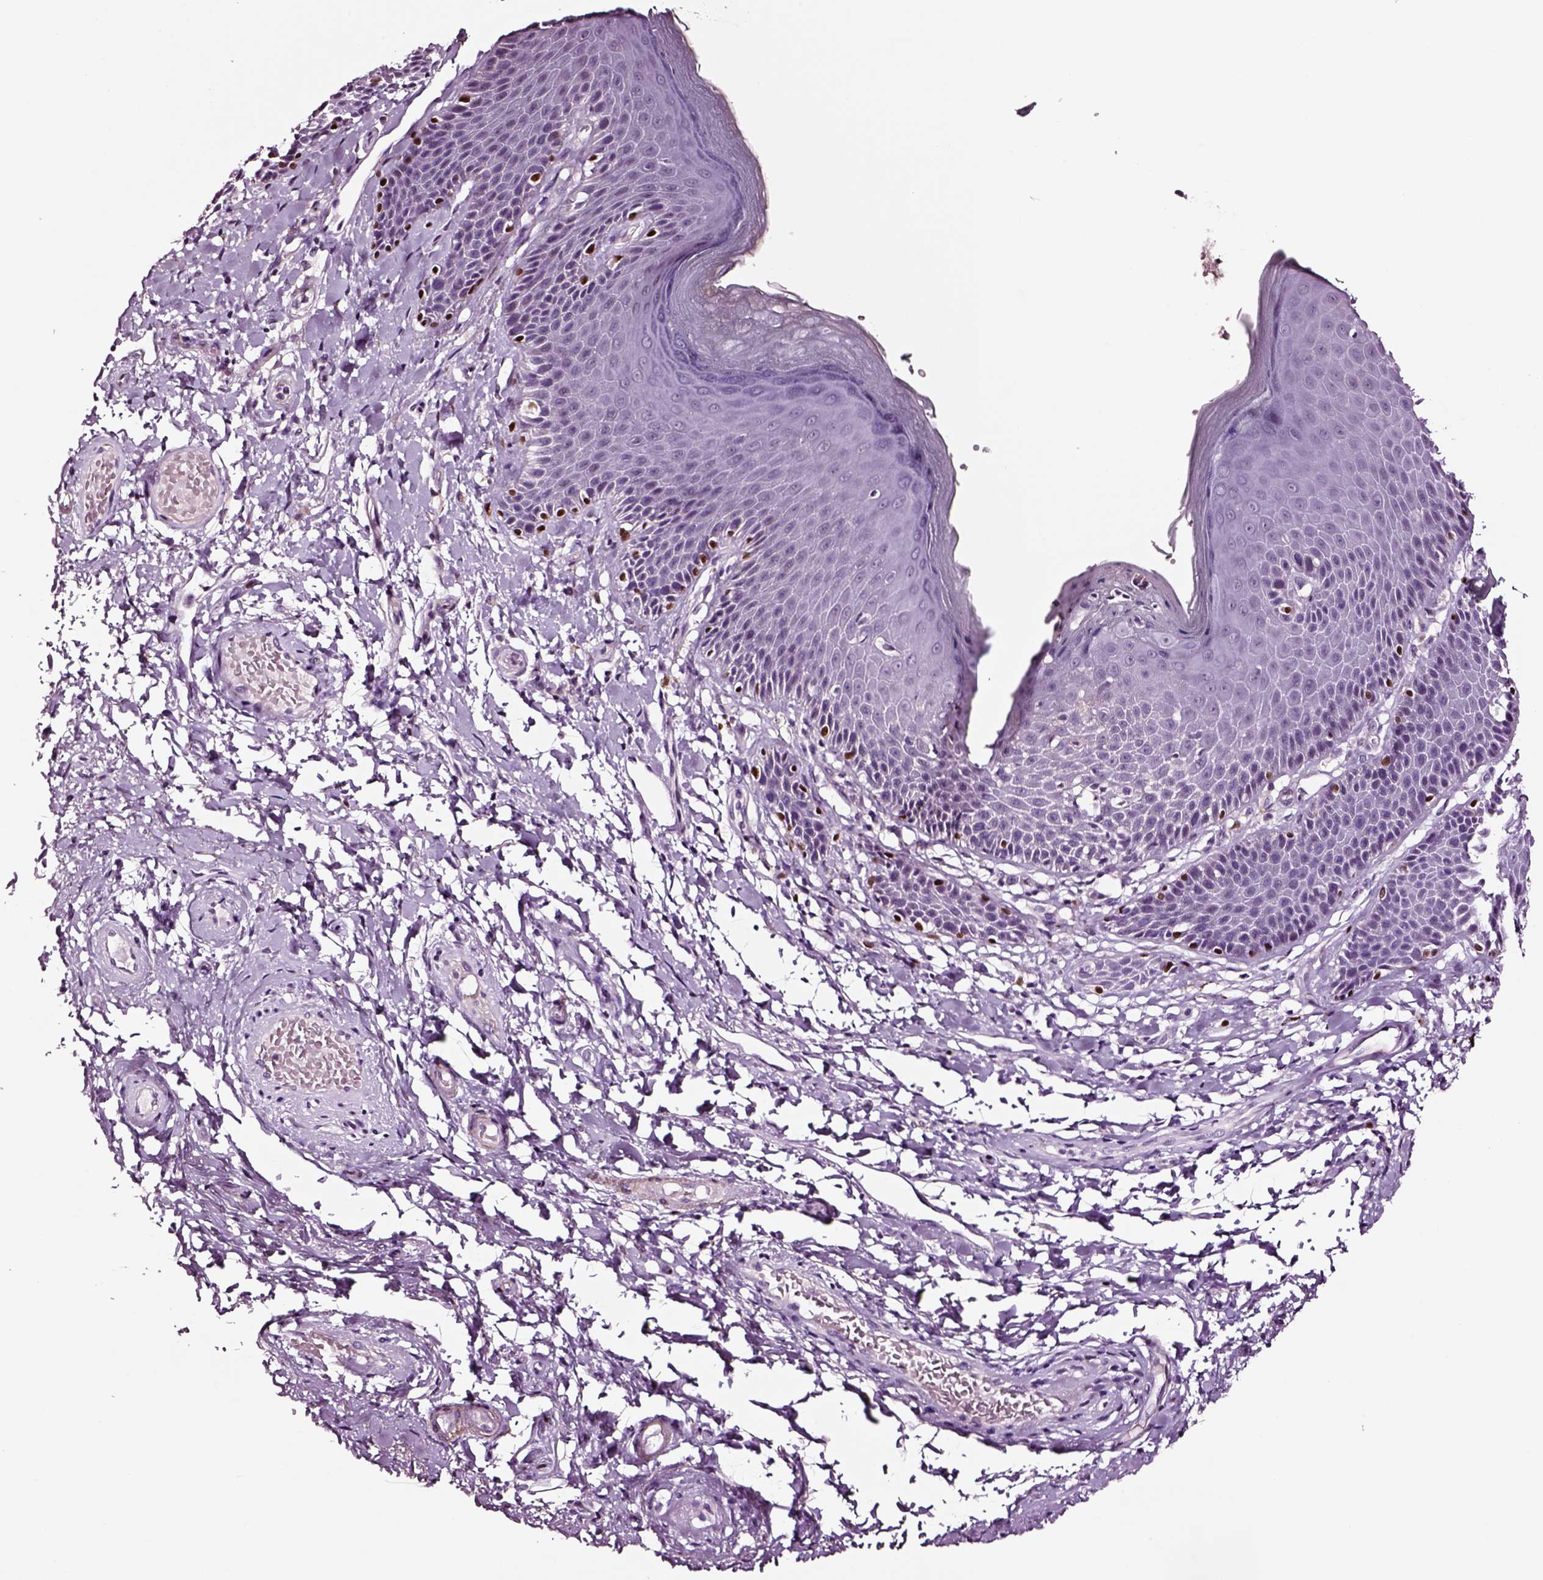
{"staining": {"intensity": "negative", "quantity": "none", "location": "none"}, "tissue": "skin", "cell_type": "Epidermal cells", "image_type": "normal", "snomed": [{"axis": "morphology", "description": "Normal tissue, NOS"}, {"axis": "topography", "description": "Anal"}, {"axis": "topography", "description": "Peripheral nerve tissue"}], "caption": "This is a micrograph of IHC staining of normal skin, which shows no staining in epidermal cells. (DAB (3,3'-diaminobenzidine) immunohistochemistry visualized using brightfield microscopy, high magnification).", "gene": "SOX10", "patient": {"sex": "male", "age": 51}}